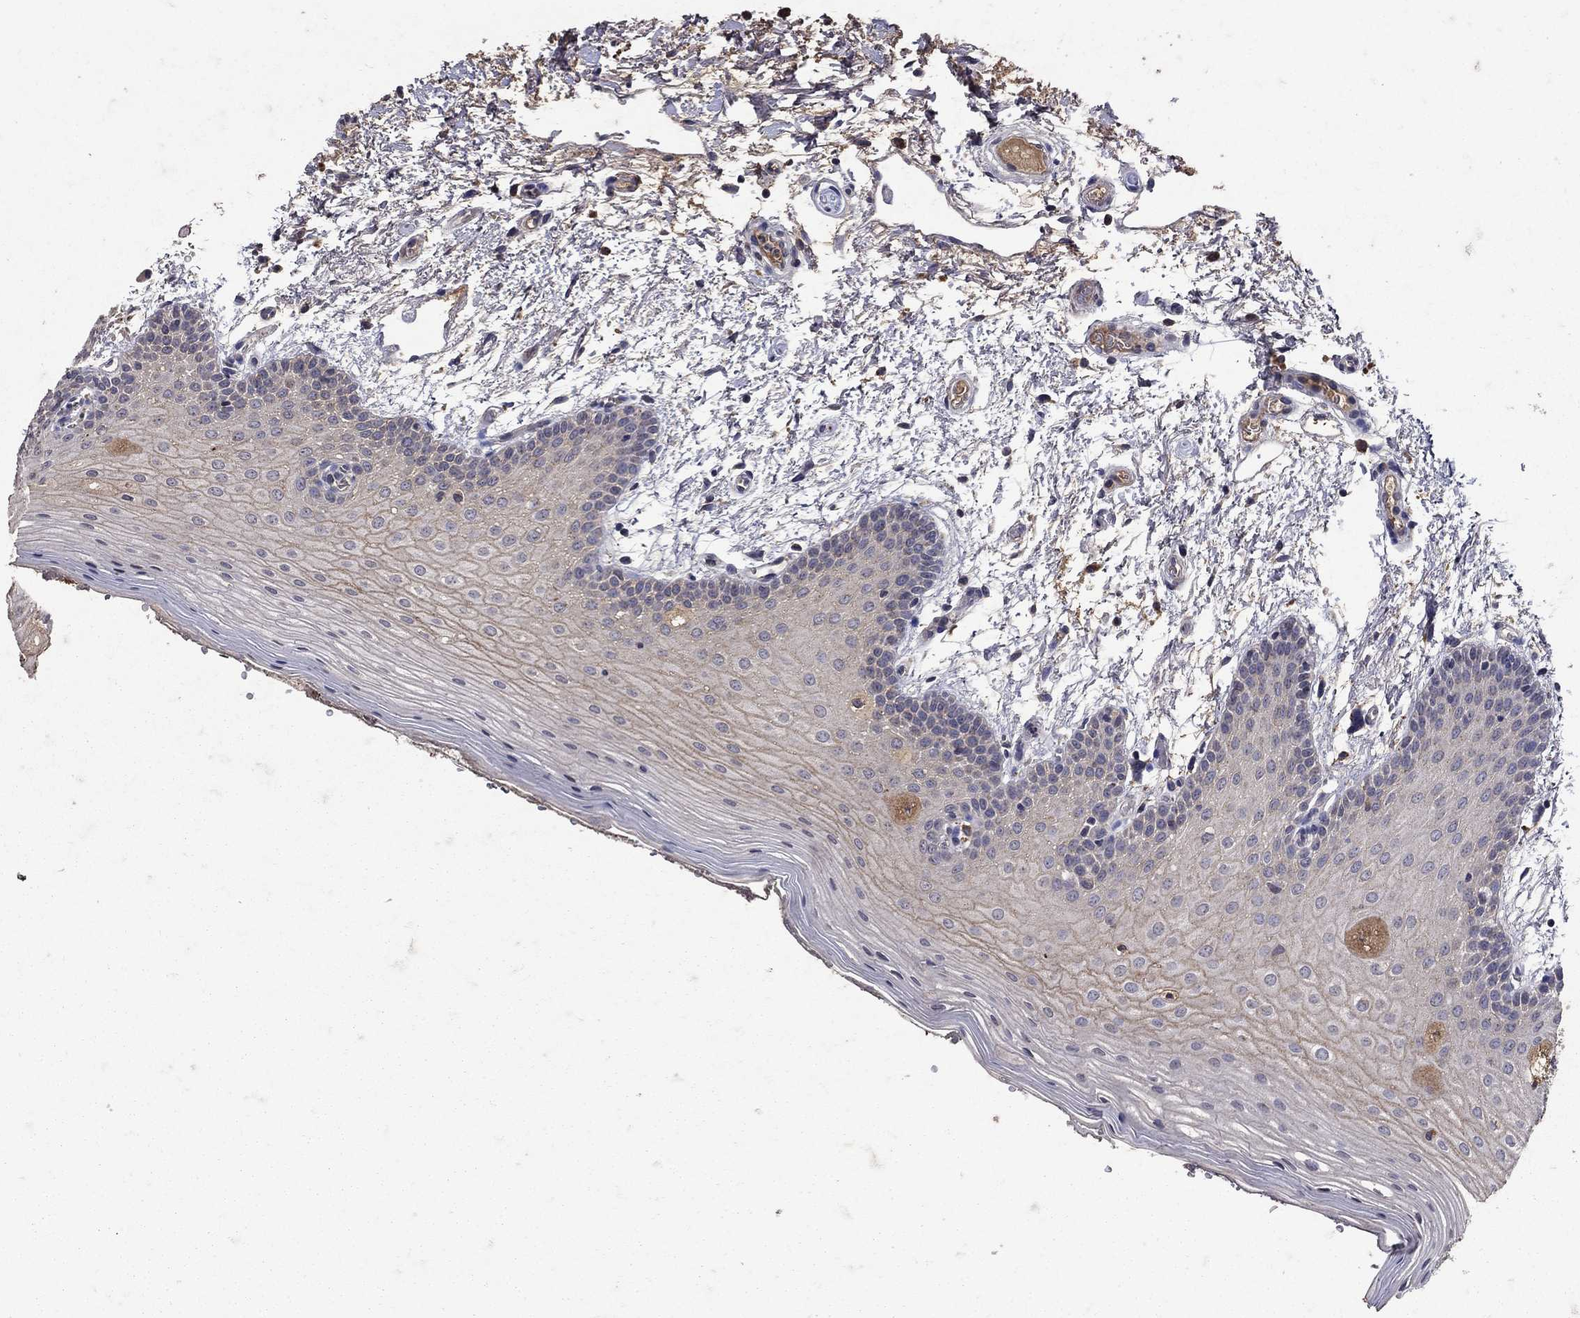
{"staining": {"intensity": "weak", "quantity": "<25%", "location": "cytoplasmic/membranous"}, "tissue": "oral mucosa", "cell_type": "Squamous epithelial cells", "image_type": "normal", "snomed": [{"axis": "morphology", "description": "Normal tissue, NOS"}, {"axis": "topography", "description": "Oral tissue"}, {"axis": "topography", "description": "Tounge, NOS"}], "caption": "DAB (3,3'-diaminobenzidine) immunohistochemical staining of unremarkable human oral mucosa demonstrates no significant staining in squamous epithelial cells.", "gene": "NPC2", "patient": {"sex": "female", "age": 86}}